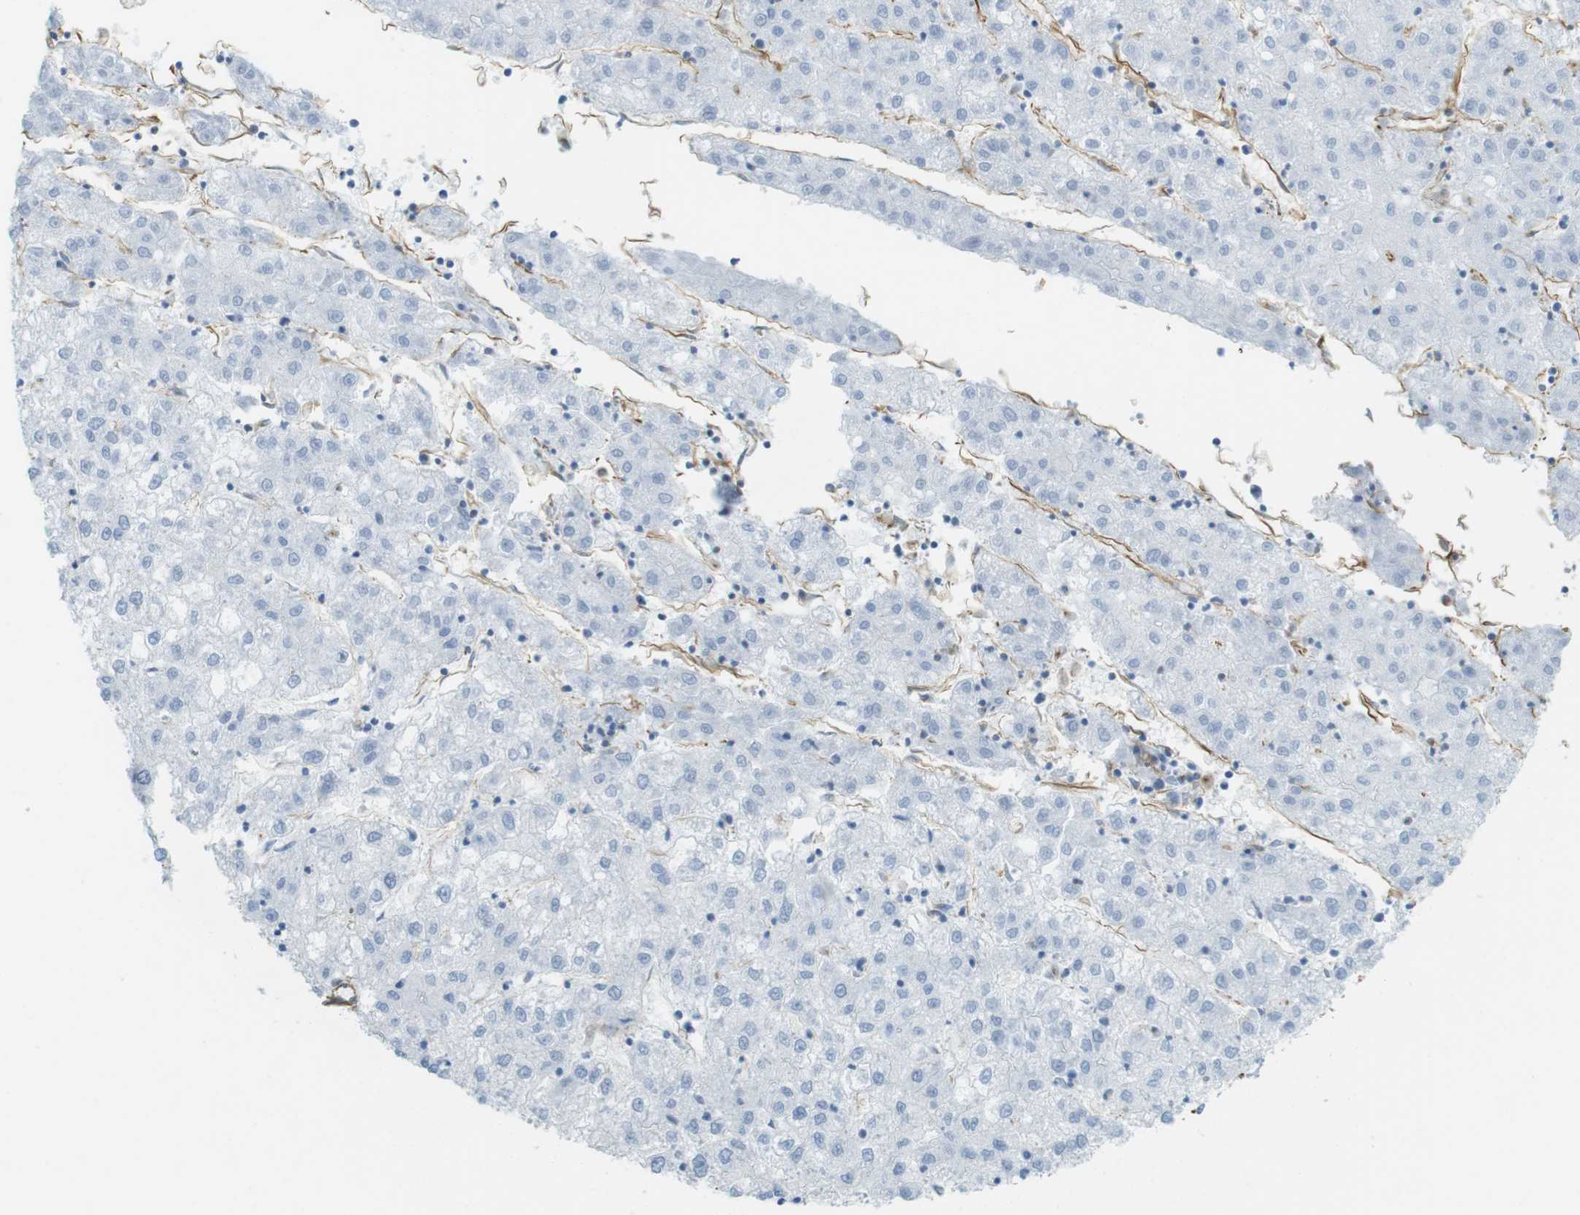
{"staining": {"intensity": "negative", "quantity": "none", "location": "none"}, "tissue": "liver cancer", "cell_type": "Tumor cells", "image_type": "cancer", "snomed": [{"axis": "morphology", "description": "Carcinoma, Hepatocellular, NOS"}, {"axis": "topography", "description": "Liver"}], "caption": "The photomicrograph demonstrates no significant staining in tumor cells of hepatocellular carcinoma (liver).", "gene": "MS4A10", "patient": {"sex": "male", "age": 72}}